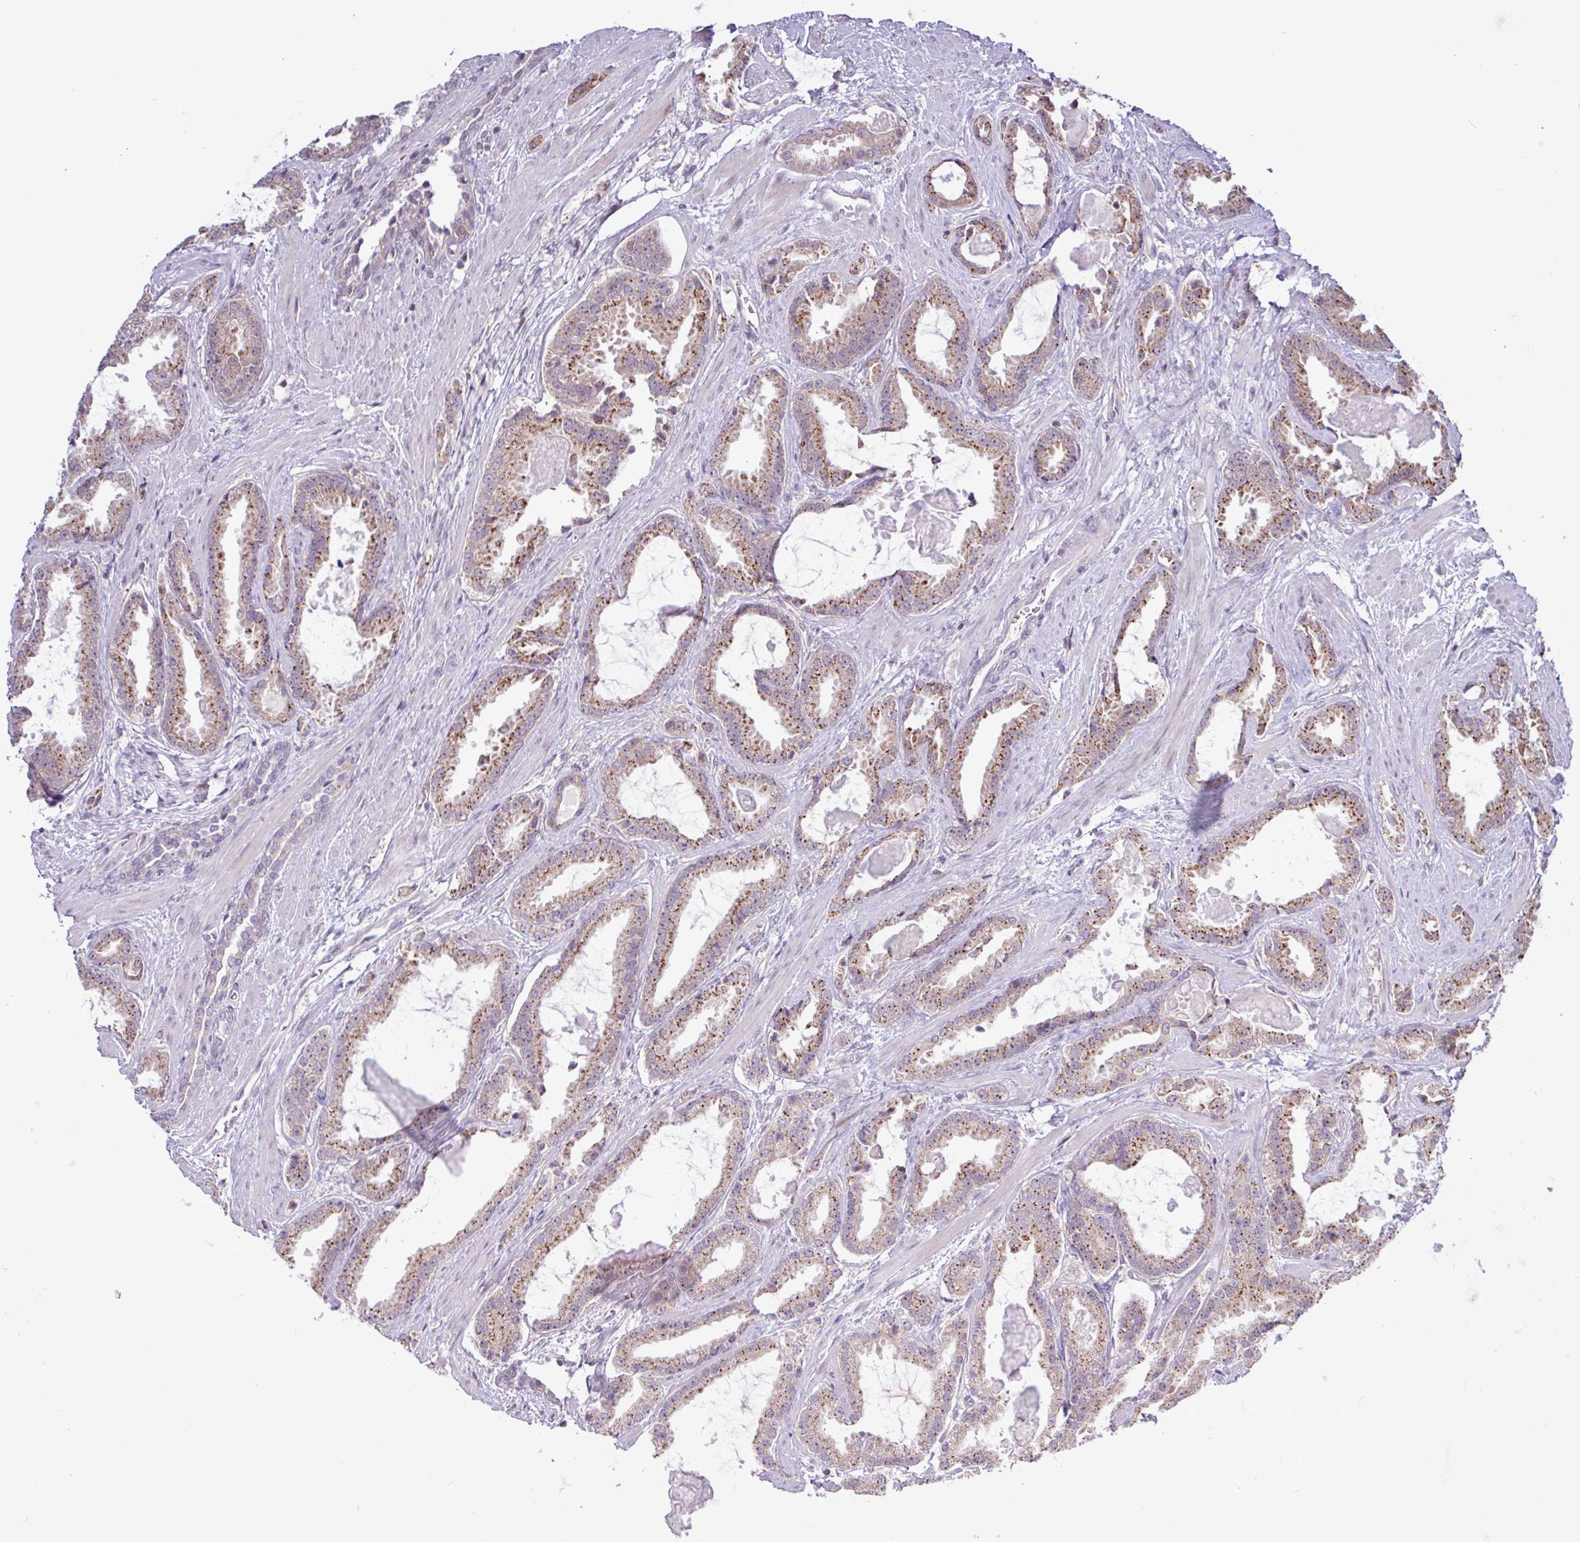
{"staining": {"intensity": "moderate", "quantity": "25%-75%", "location": "cytoplasmic/membranous"}, "tissue": "prostate cancer", "cell_type": "Tumor cells", "image_type": "cancer", "snomed": [{"axis": "morphology", "description": "Adenocarcinoma, Low grade"}, {"axis": "topography", "description": "Prostate"}], "caption": "DAB immunohistochemical staining of human prostate adenocarcinoma (low-grade) displays moderate cytoplasmic/membranous protein expression in approximately 25%-75% of tumor cells. Using DAB (brown) and hematoxylin (blue) stains, captured at high magnification using brightfield microscopy.", "gene": "RTL3", "patient": {"sex": "male", "age": 62}}